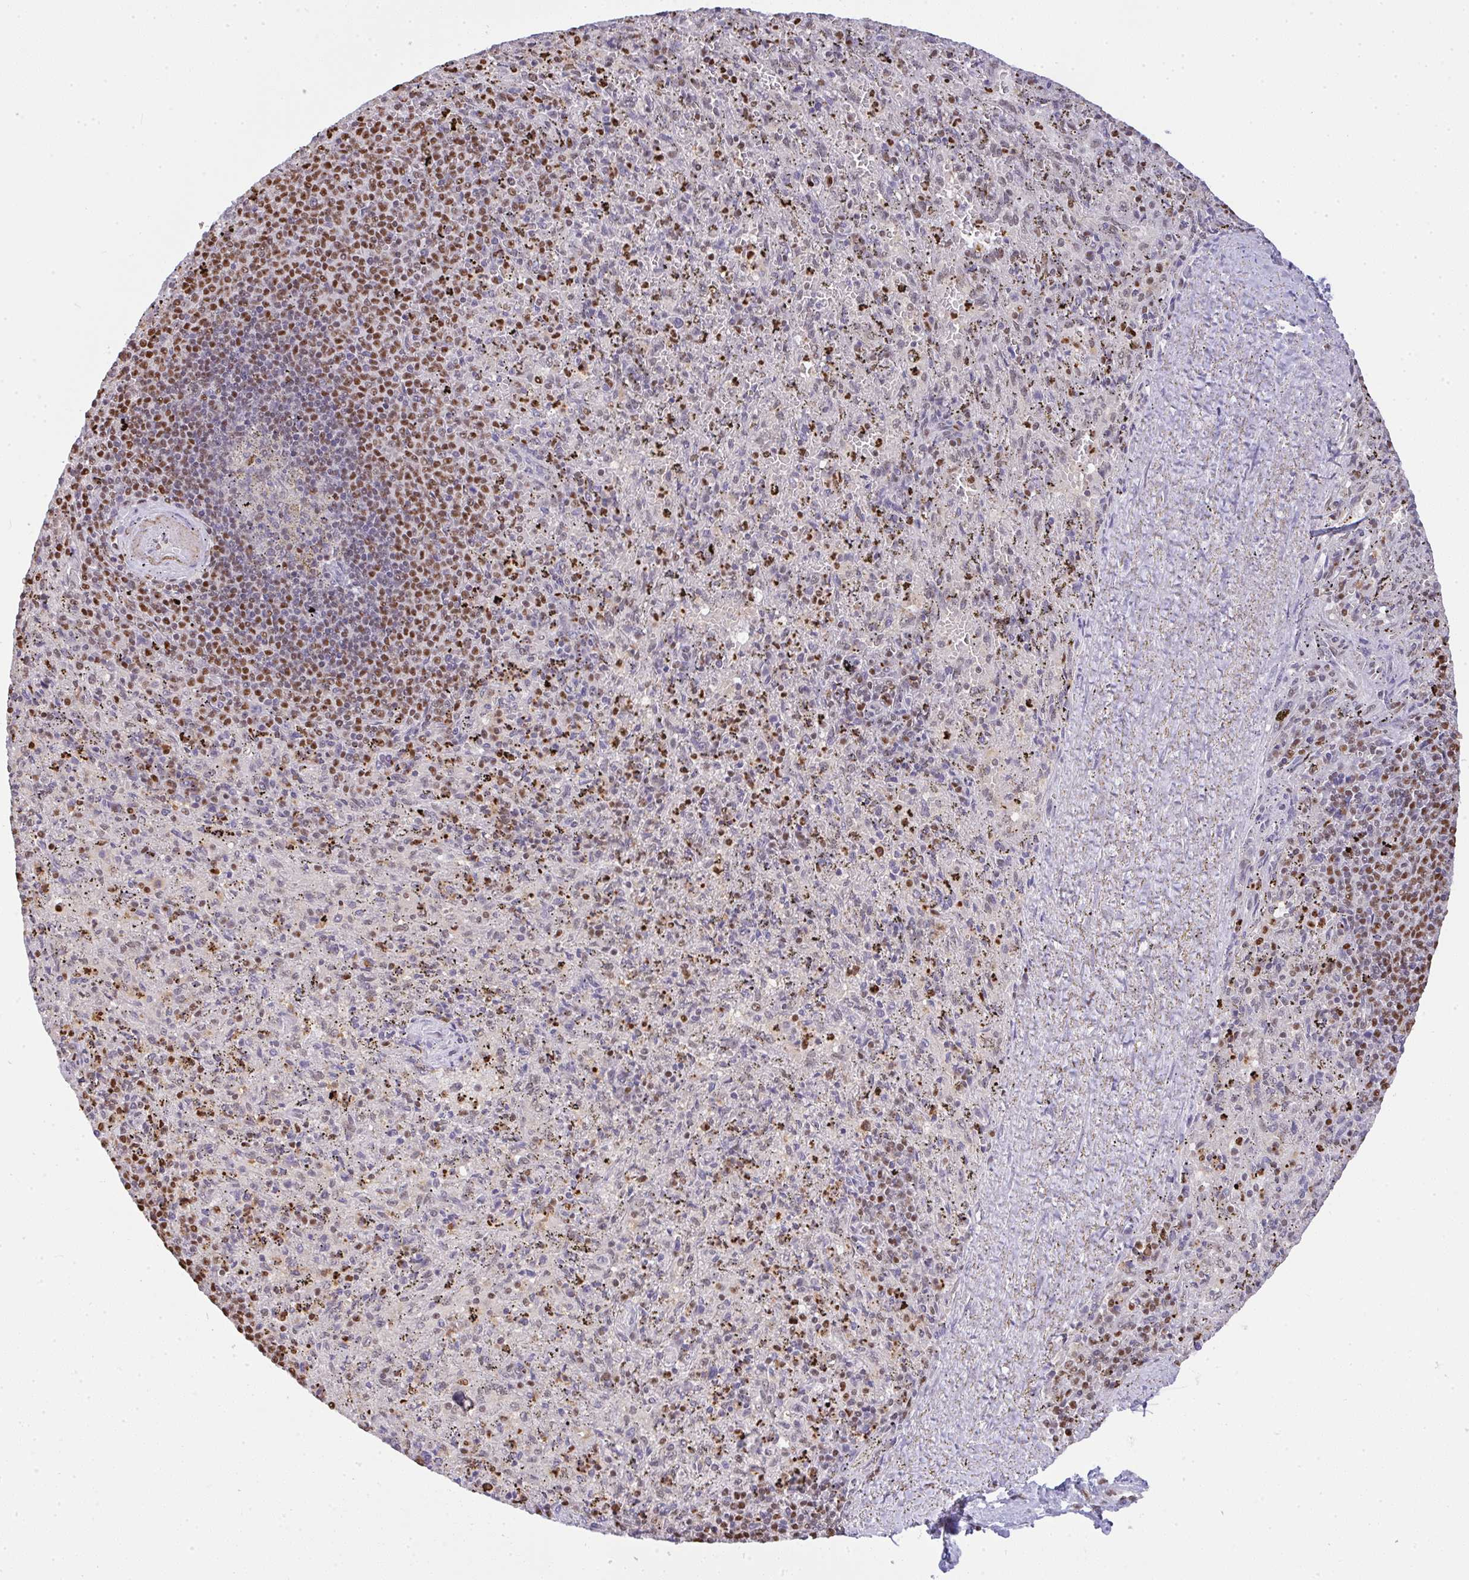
{"staining": {"intensity": "moderate", "quantity": "25%-75%", "location": "nuclear"}, "tissue": "spleen", "cell_type": "Cells in red pulp", "image_type": "normal", "snomed": [{"axis": "morphology", "description": "Normal tissue, NOS"}, {"axis": "topography", "description": "Spleen"}], "caption": "A photomicrograph of spleen stained for a protein exhibits moderate nuclear brown staining in cells in red pulp. (Brightfield microscopy of DAB IHC at high magnification).", "gene": "BBX", "patient": {"sex": "male", "age": 57}}